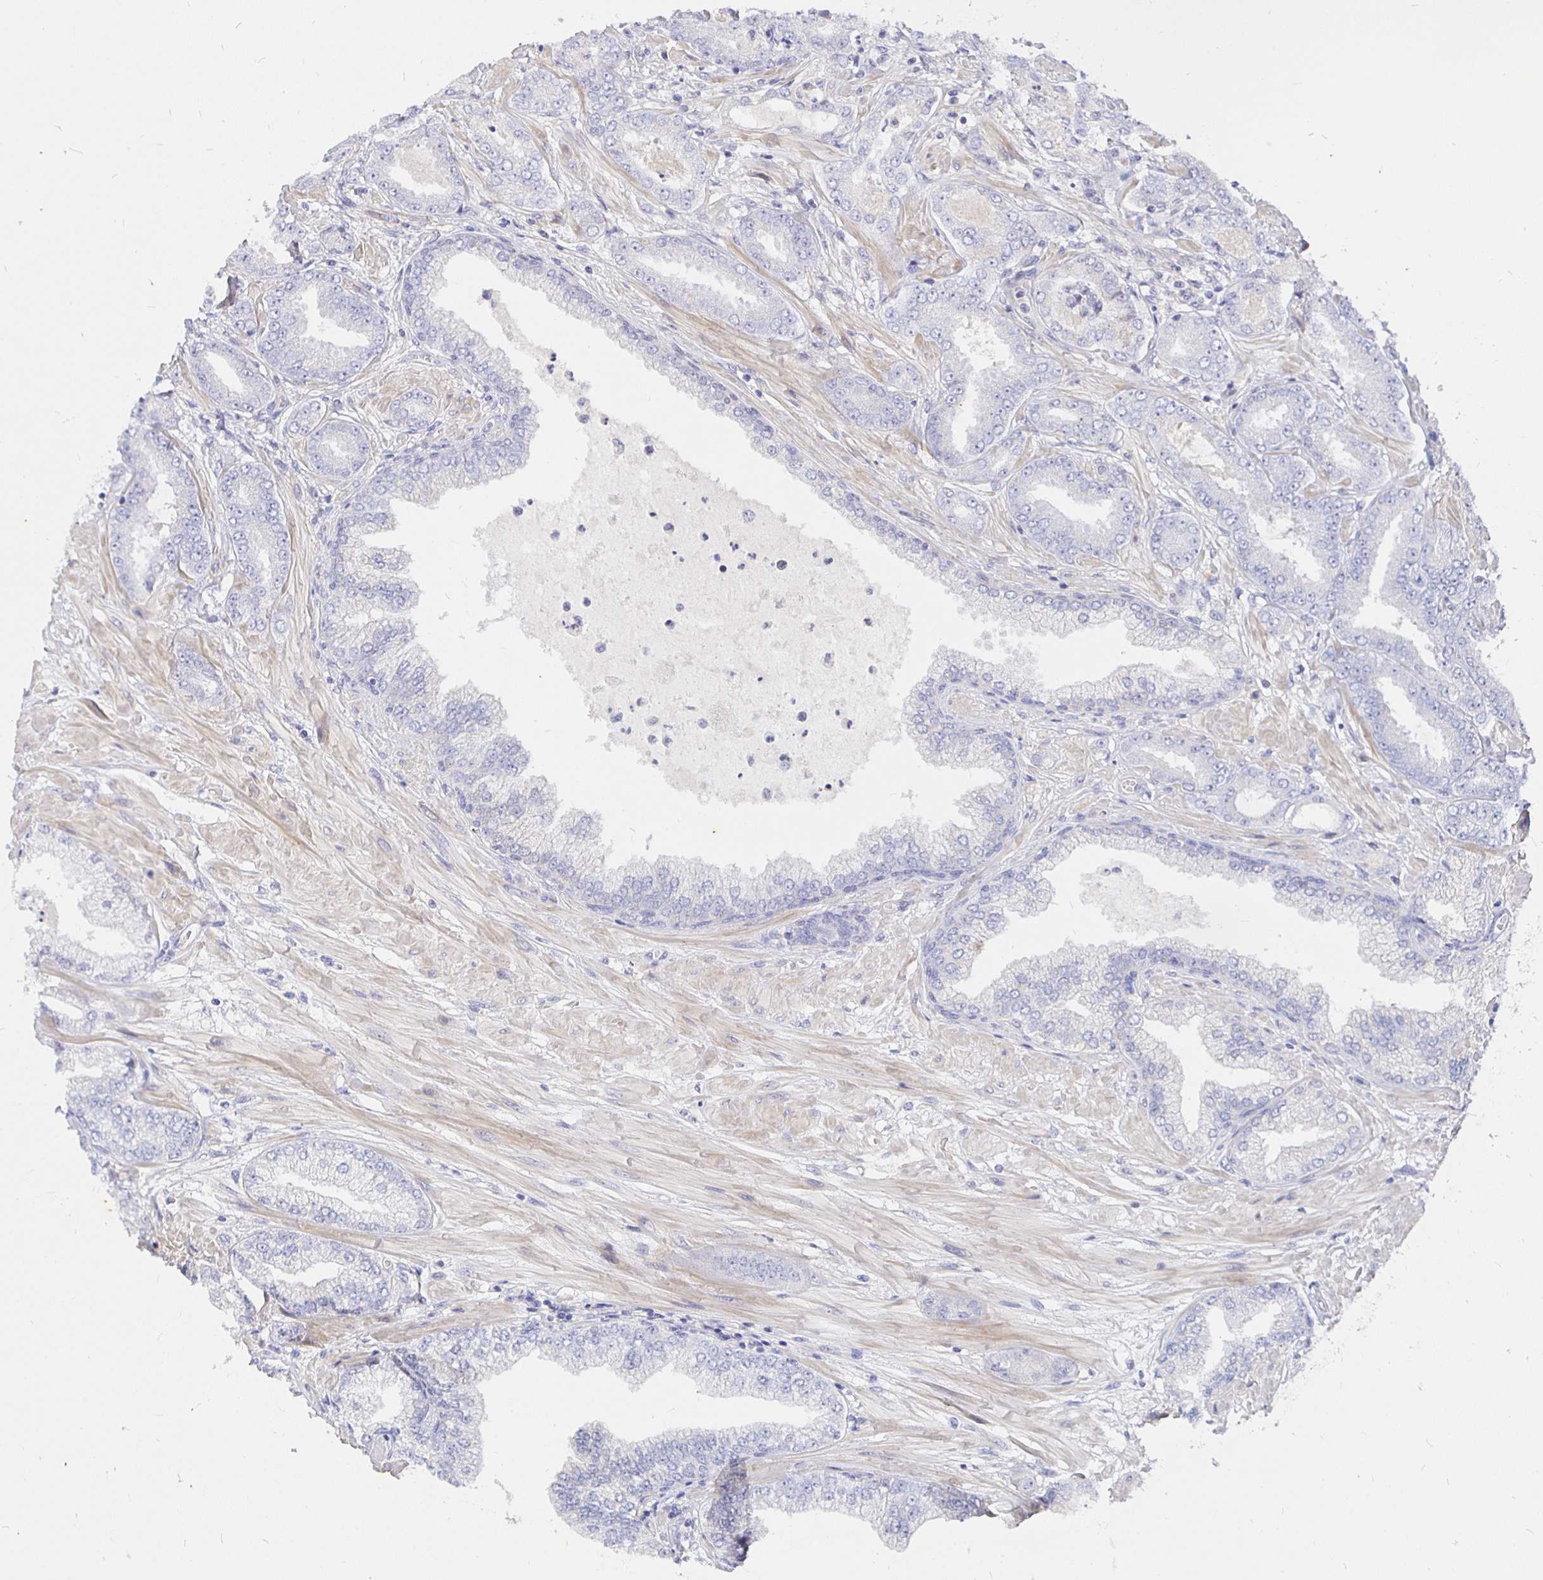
{"staining": {"intensity": "negative", "quantity": "none", "location": "none"}, "tissue": "prostate cancer", "cell_type": "Tumor cells", "image_type": "cancer", "snomed": [{"axis": "morphology", "description": "Adenocarcinoma, Low grade"}, {"axis": "topography", "description": "Prostate"}], "caption": "This is an IHC image of human prostate low-grade adenocarcinoma. There is no positivity in tumor cells.", "gene": "PALM2AKAP2", "patient": {"sex": "male", "age": 55}}